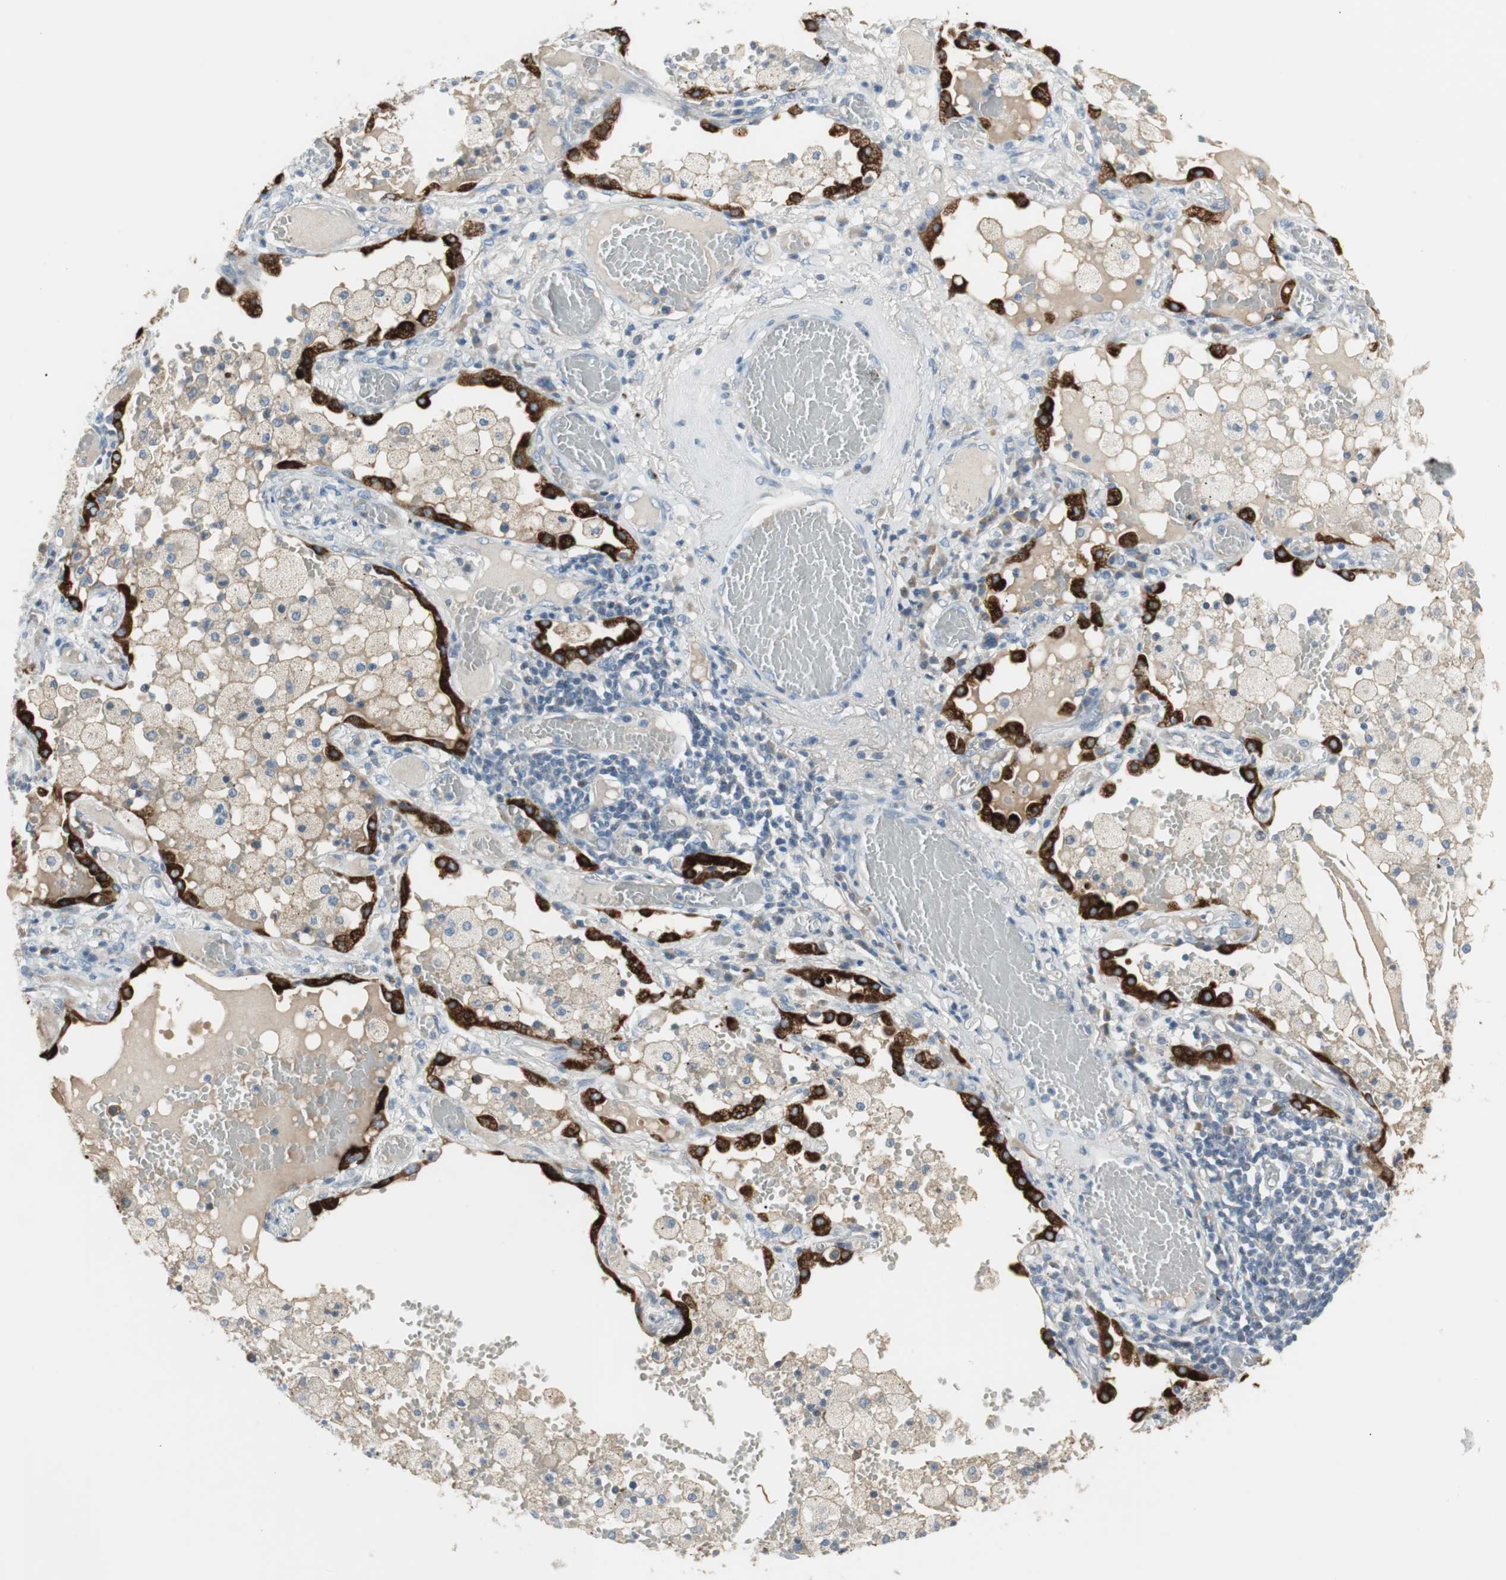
{"staining": {"intensity": "strong", "quantity": ">75%", "location": "cytoplasmic/membranous"}, "tissue": "lung cancer", "cell_type": "Tumor cells", "image_type": "cancer", "snomed": [{"axis": "morphology", "description": "Squamous cell carcinoma, NOS"}, {"axis": "topography", "description": "Lung"}], "caption": "The micrograph shows immunohistochemical staining of lung squamous cell carcinoma. There is strong cytoplasmic/membranous positivity is identified in approximately >75% of tumor cells. Using DAB (brown) and hematoxylin (blue) stains, captured at high magnification using brightfield microscopy.", "gene": "AGR2", "patient": {"sex": "male", "age": 71}}